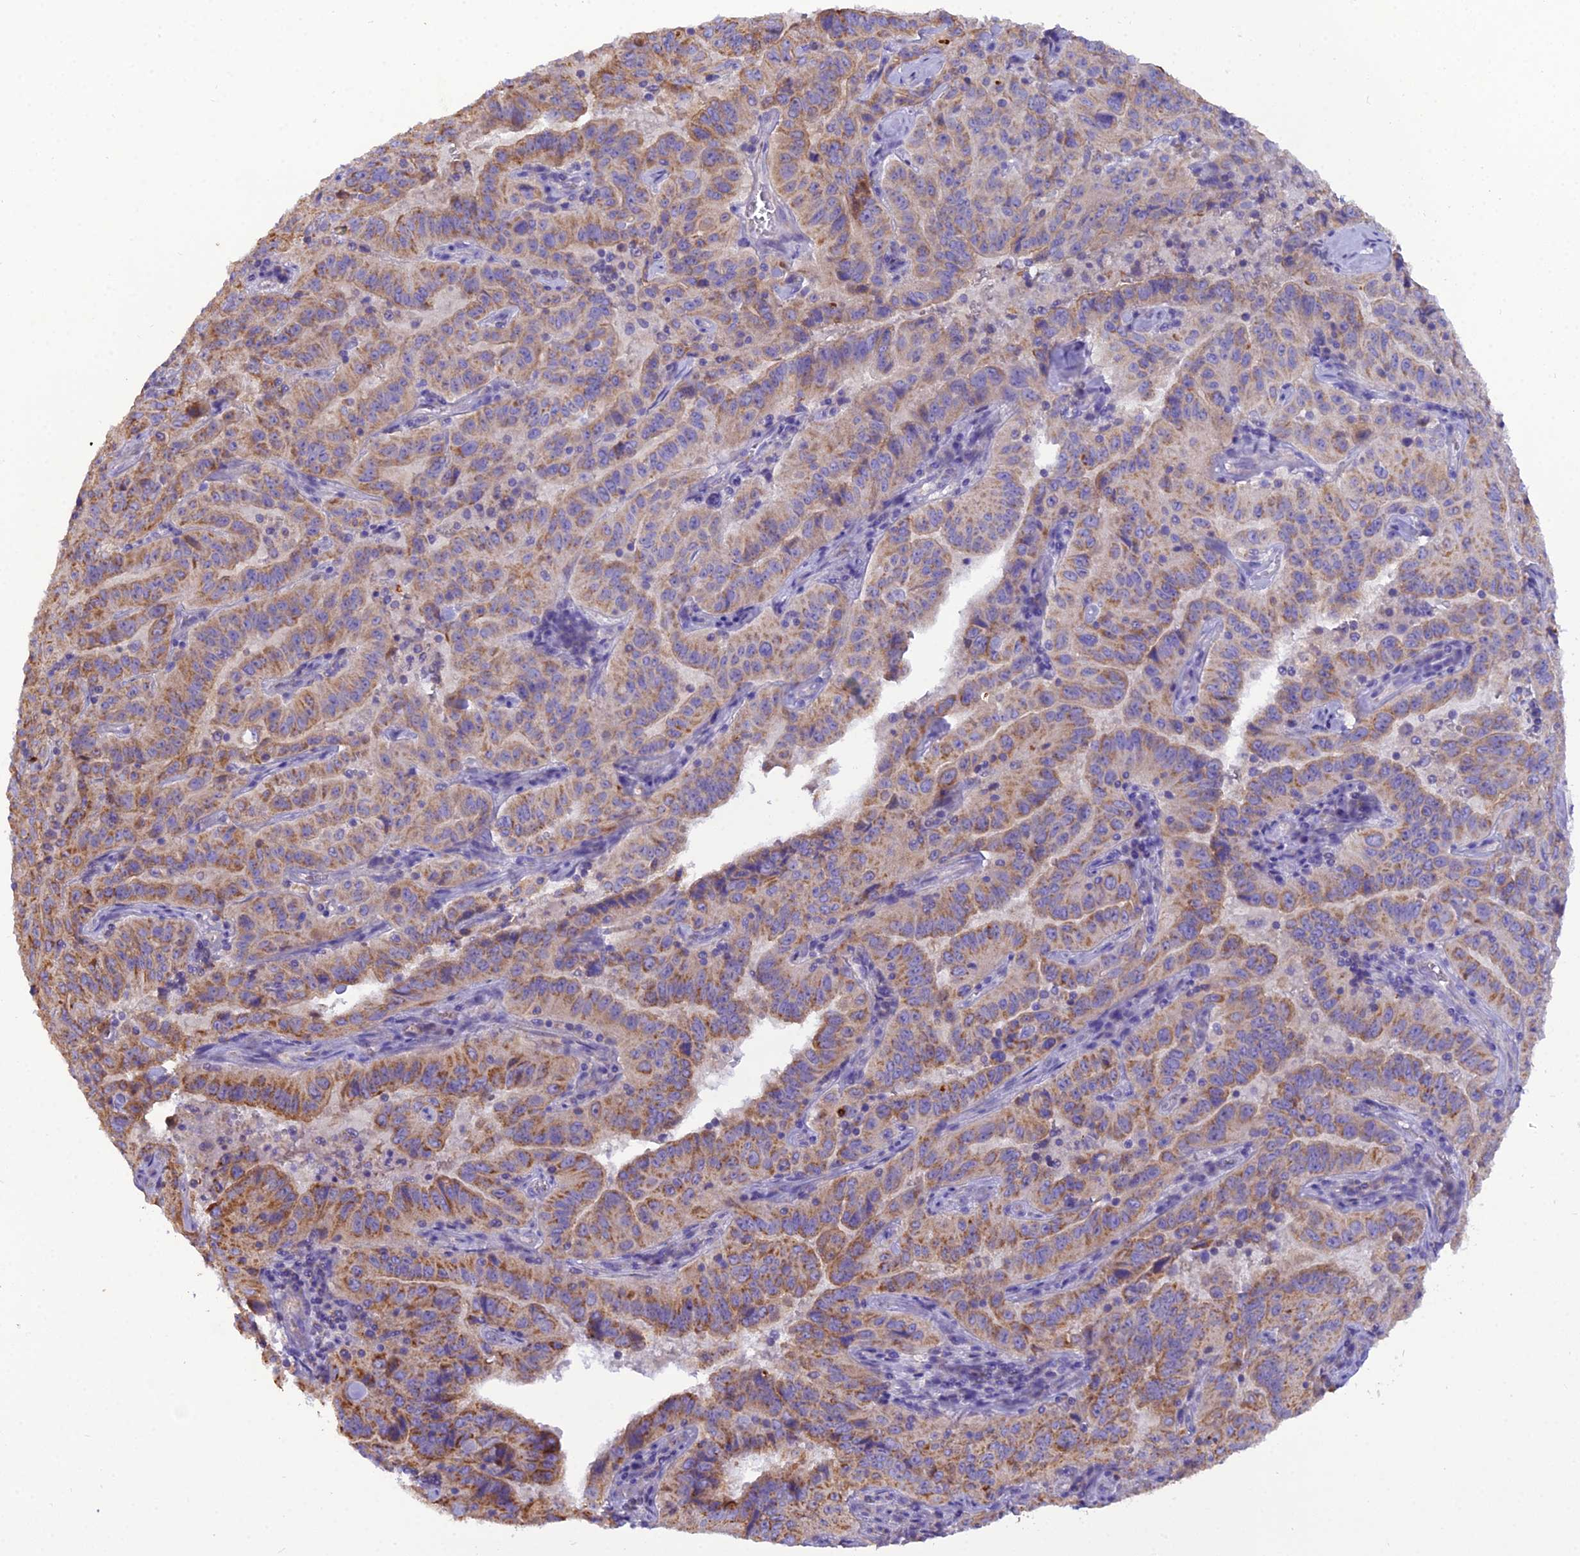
{"staining": {"intensity": "moderate", "quantity": ">75%", "location": "cytoplasmic/membranous"}, "tissue": "pancreatic cancer", "cell_type": "Tumor cells", "image_type": "cancer", "snomed": [{"axis": "morphology", "description": "Adenocarcinoma, NOS"}, {"axis": "topography", "description": "Pancreas"}], "caption": "Immunohistochemical staining of human pancreatic adenocarcinoma demonstrates medium levels of moderate cytoplasmic/membranous protein staining in approximately >75% of tumor cells. Using DAB (3,3'-diaminobenzidine) (brown) and hematoxylin (blue) stains, captured at high magnification using brightfield microscopy.", "gene": "GPD1", "patient": {"sex": "male", "age": 63}}